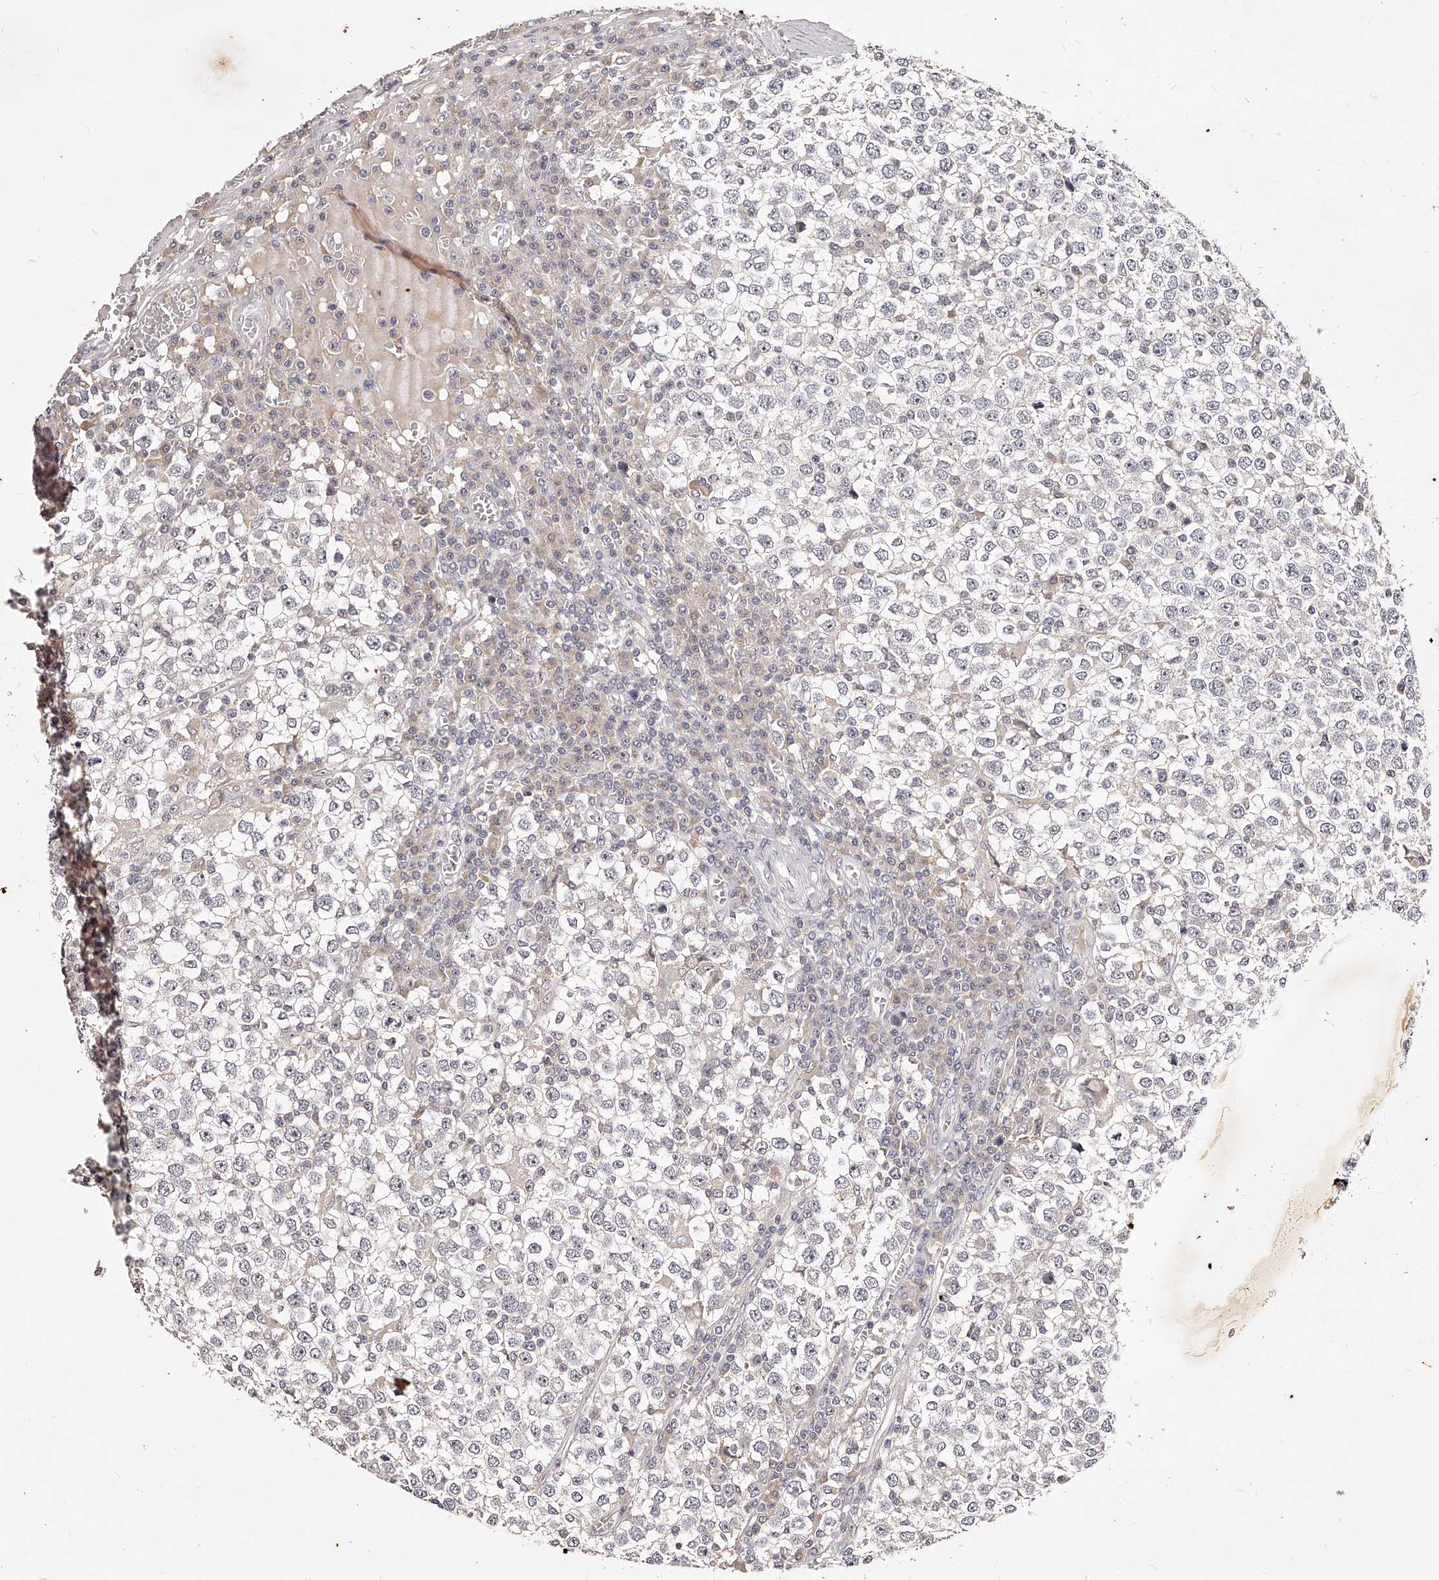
{"staining": {"intensity": "negative", "quantity": "none", "location": "none"}, "tissue": "testis cancer", "cell_type": "Tumor cells", "image_type": "cancer", "snomed": [{"axis": "morphology", "description": "Seminoma, NOS"}, {"axis": "topography", "description": "Testis"}], "caption": "IHC image of testis cancer stained for a protein (brown), which displays no expression in tumor cells.", "gene": "PHACTR1", "patient": {"sex": "male", "age": 65}}